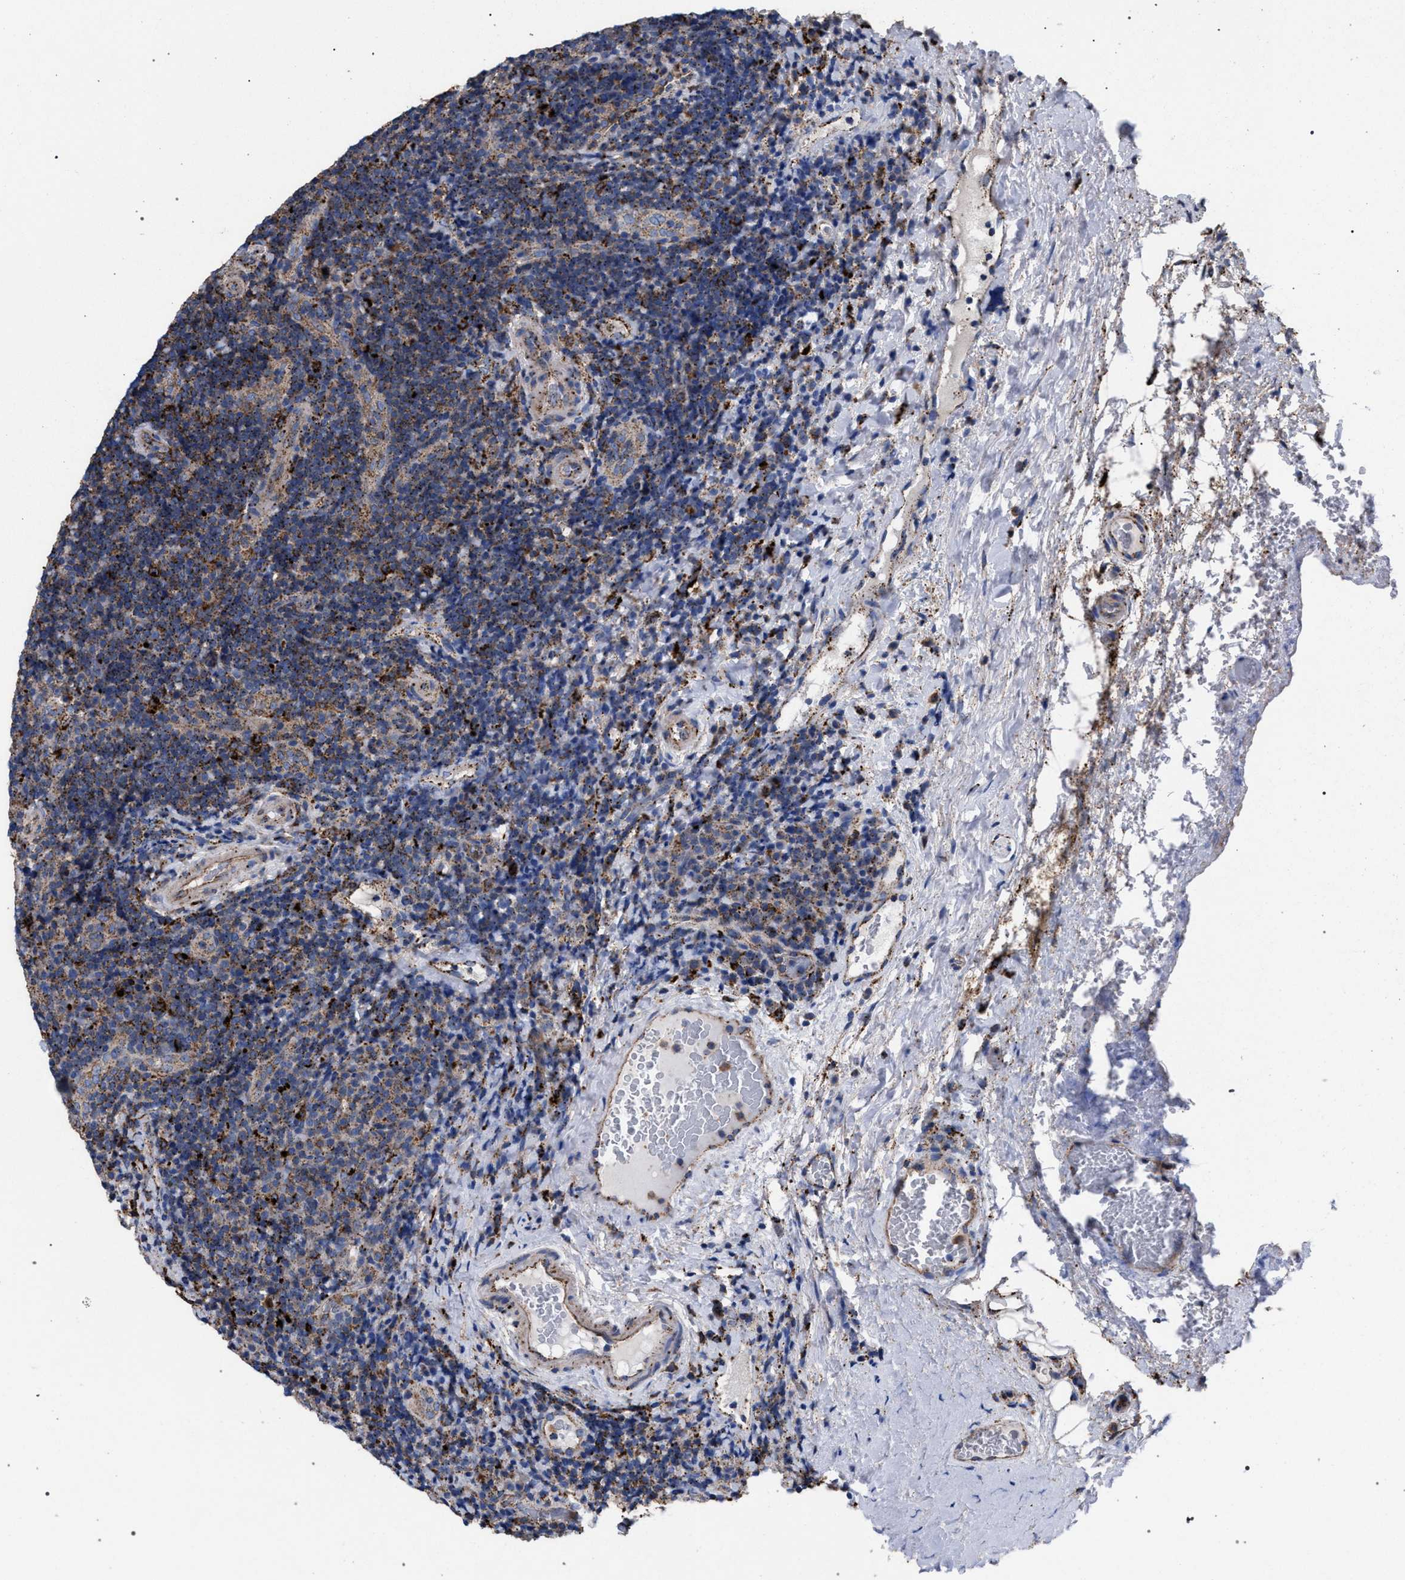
{"staining": {"intensity": "moderate", "quantity": ">75%", "location": "cytoplasmic/membranous"}, "tissue": "lymphoma", "cell_type": "Tumor cells", "image_type": "cancer", "snomed": [{"axis": "morphology", "description": "Malignant lymphoma, non-Hodgkin's type, High grade"}, {"axis": "topography", "description": "Tonsil"}], "caption": "Moderate cytoplasmic/membranous protein expression is appreciated in approximately >75% of tumor cells in lymphoma.", "gene": "PPT1", "patient": {"sex": "female", "age": 36}}